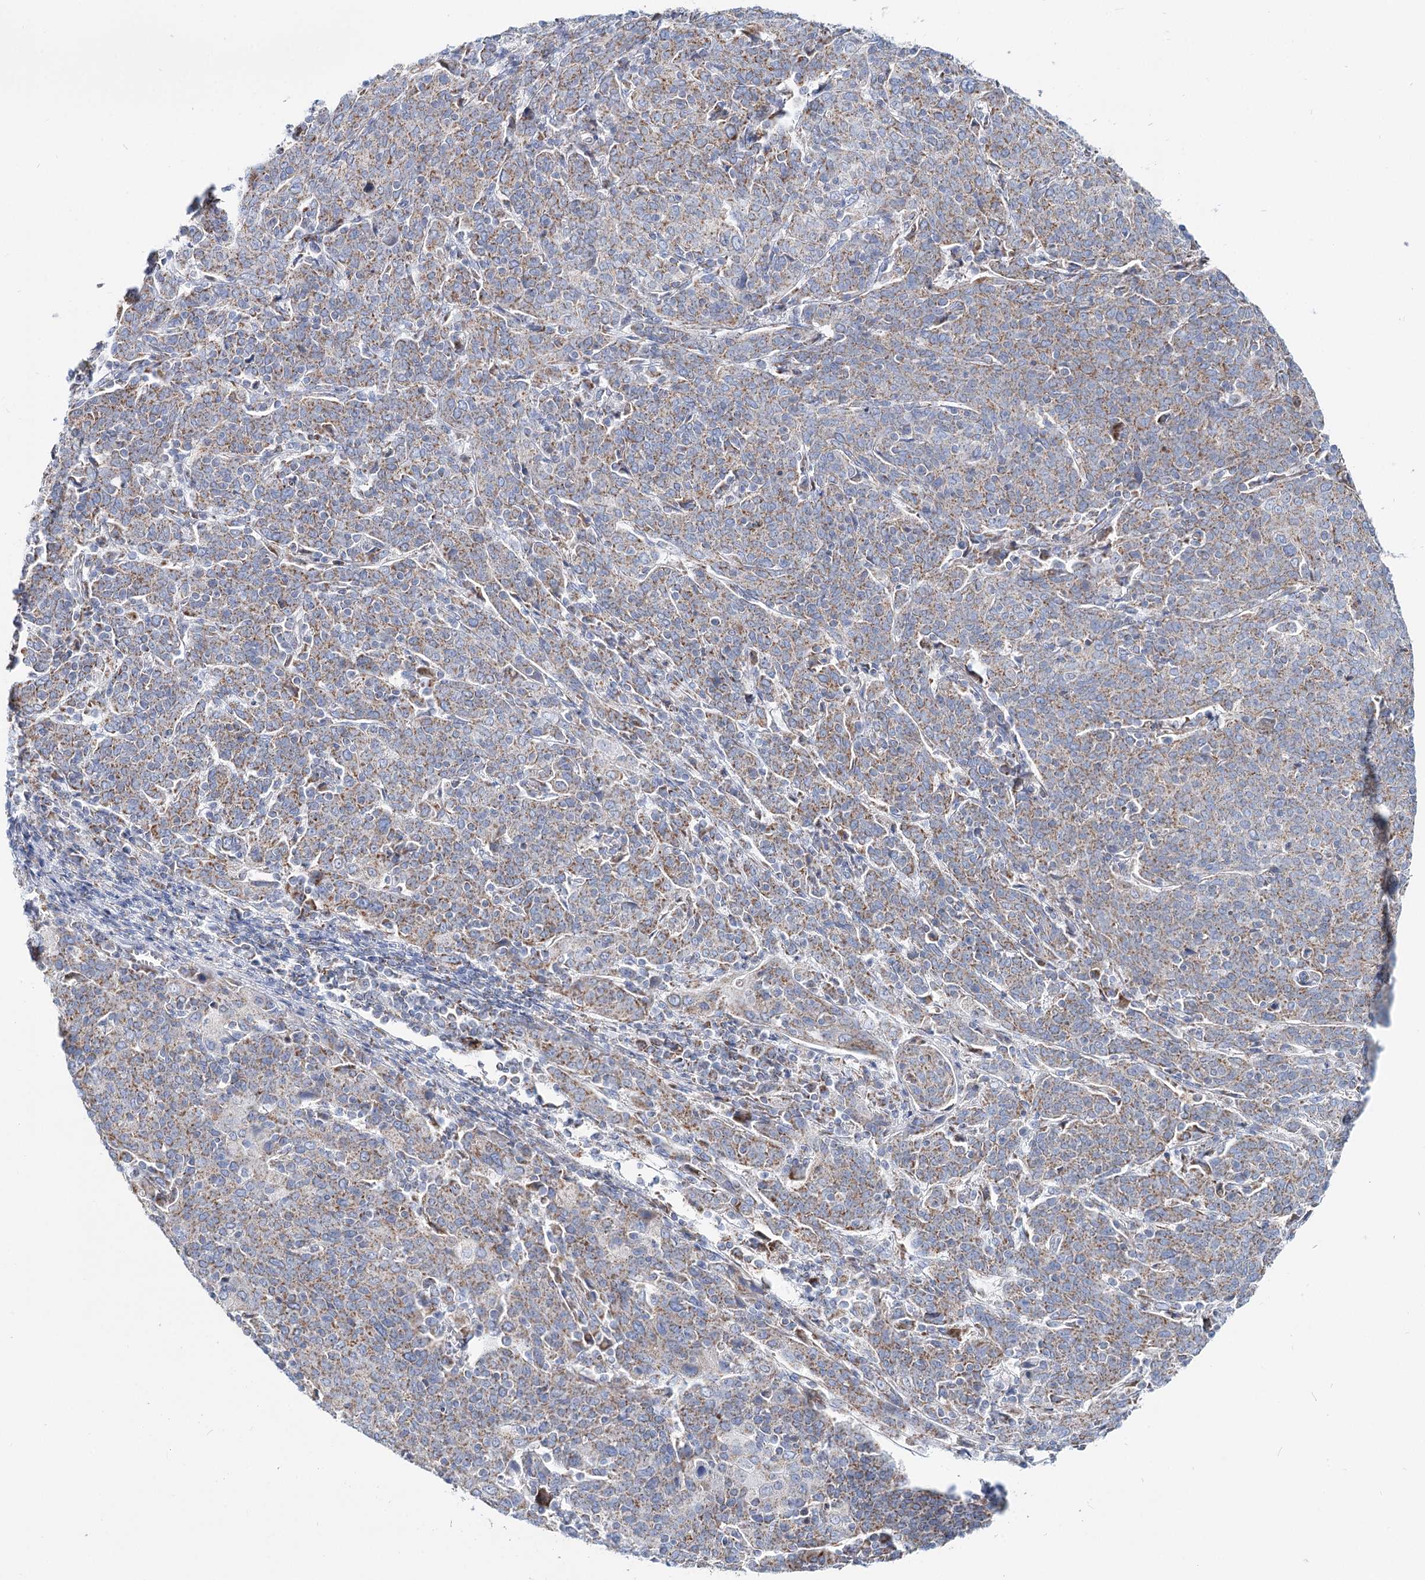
{"staining": {"intensity": "weak", "quantity": "25%-75%", "location": "cytoplasmic/membranous"}, "tissue": "cervical cancer", "cell_type": "Tumor cells", "image_type": "cancer", "snomed": [{"axis": "morphology", "description": "Squamous cell carcinoma, NOS"}, {"axis": "topography", "description": "Cervix"}], "caption": "Cervical cancer was stained to show a protein in brown. There is low levels of weak cytoplasmic/membranous positivity in about 25%-75% of tumor cells. The staining is performed using DAB brown chromogen to label protein expression. The nuclei are counter-stained blue using hematoxylin.", "gene": "MCCC2", "patient": {"sex": "female", "age": 67}}